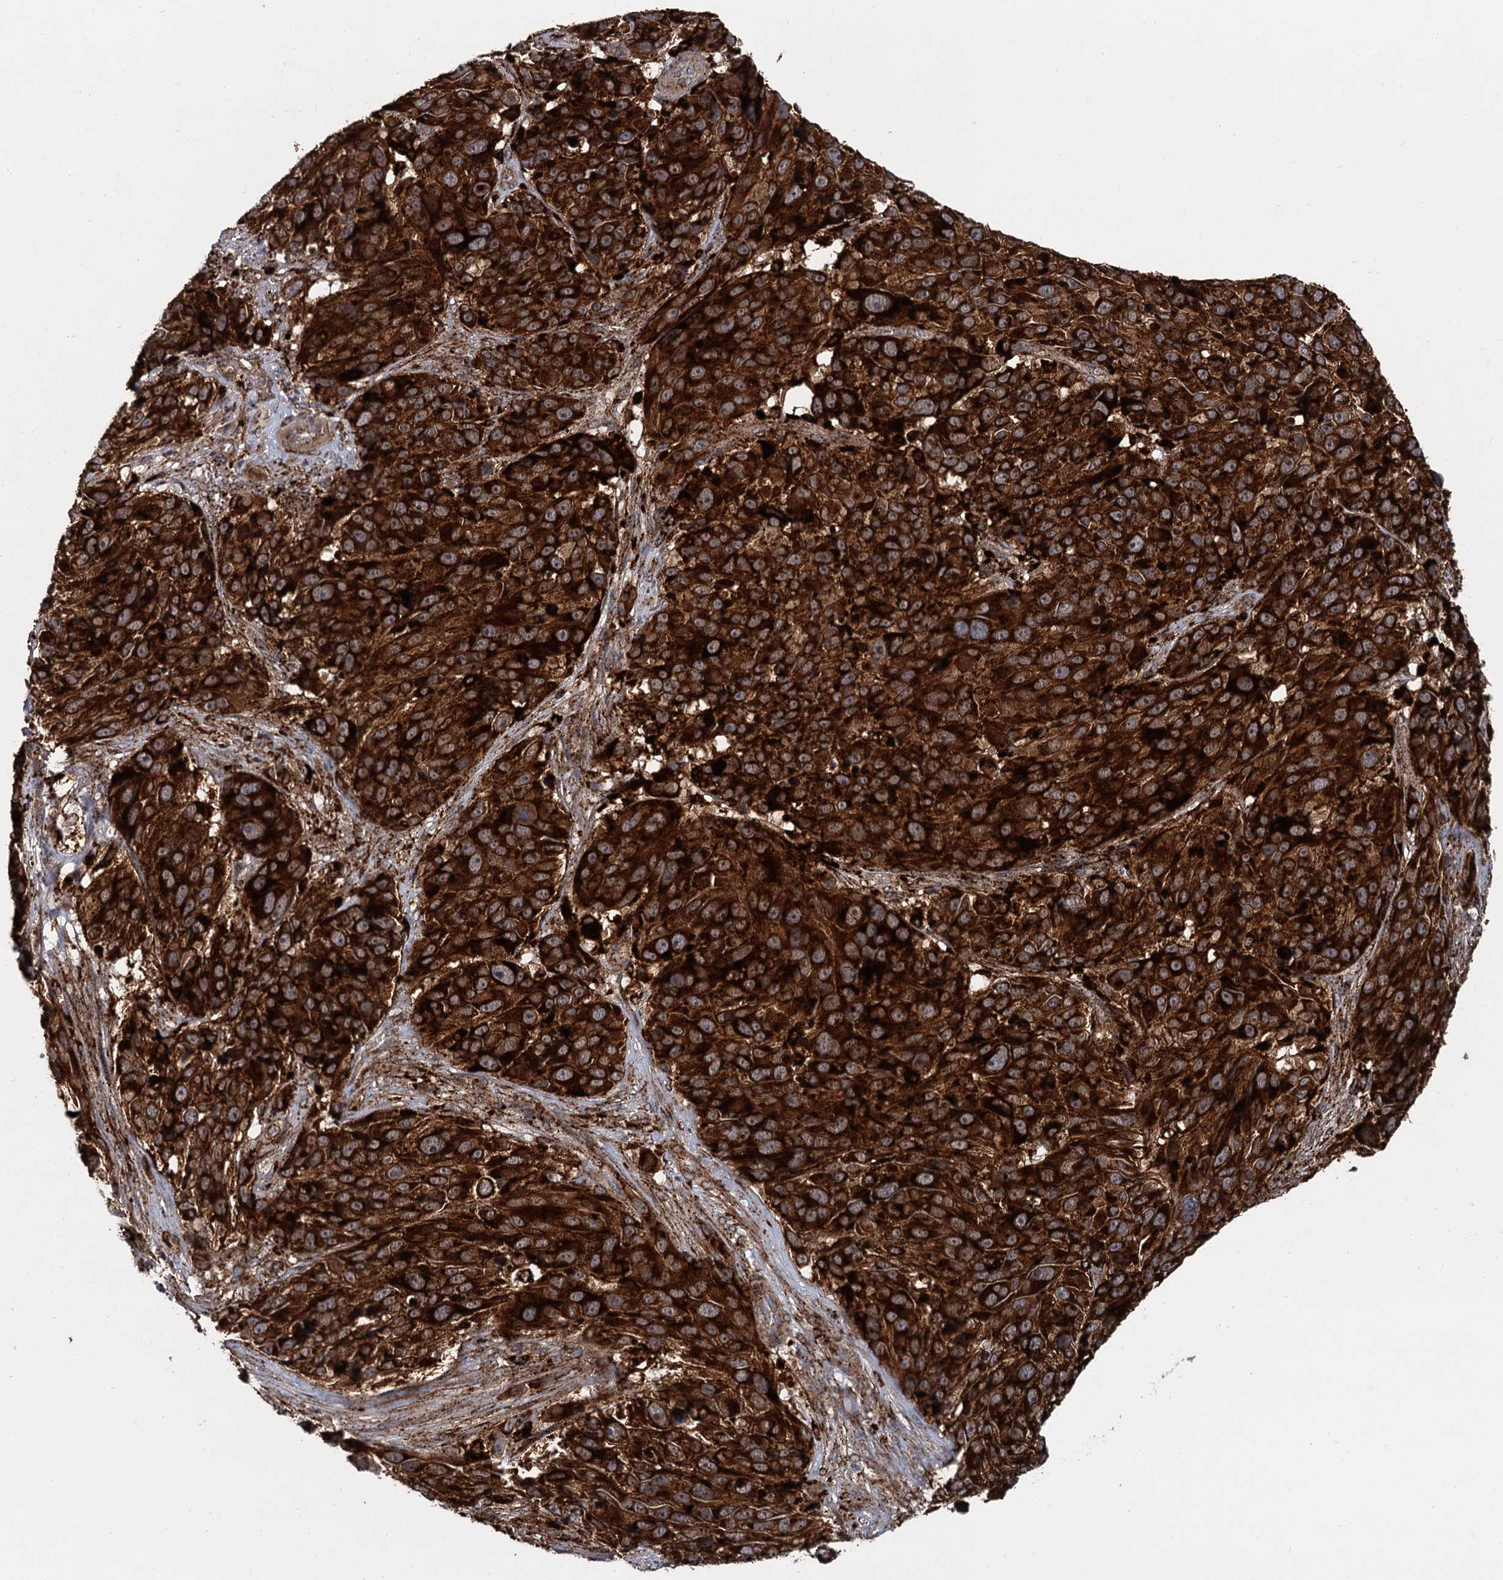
{"staining": {"intensity": "strong", "quantity": ">75%", "location": "cytoplasmic/membranous"}, "tissue": "melanoma", "cell_type": "Tumor cells", "image_type": "cancer", "snomed": [{"axis": "morphology", "description": "Malignant melanoma, NOS"}, {"axis": "topography", "description": "Skin"}], "caption": "Tumor cells display high levels of strong cytoplasmic/membranous positivity in approximately >75% of cells in malignant melanoma. (DAB IHC, brown staining for protein, blue staining for nuclei).", "gene": "GBA1", "patient": {"sex": "male", "age": 84}}